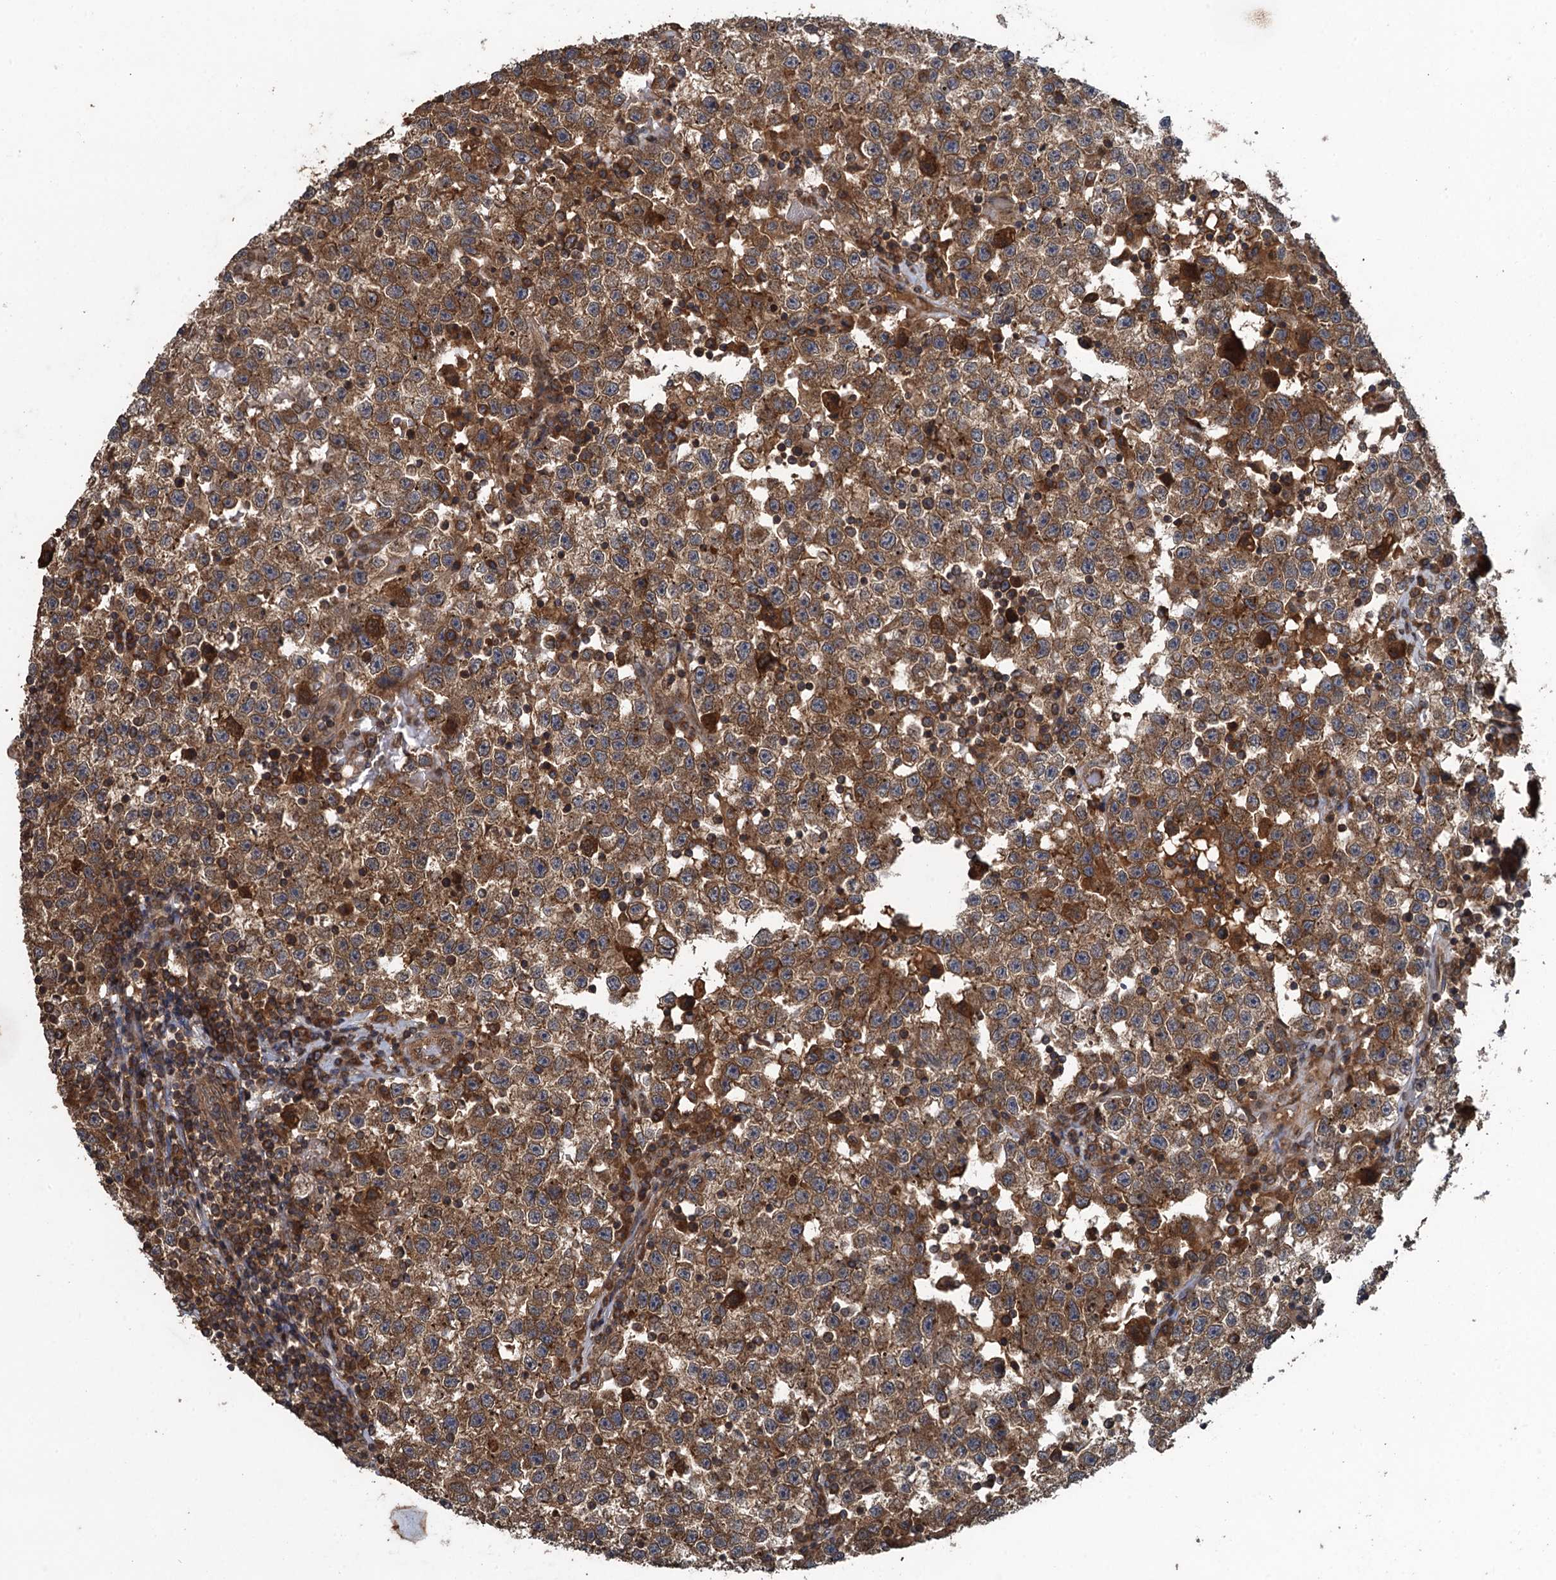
{"staining": {"intensity": "moderate", "quantity": ">75%", "location": "cytoplasmic/membranous"}, "tissue": "testis cancer", "cell_type": "Tumor cells", "image_type": "cancer", "snomed": [{"axis": "morphology", "description": "Seminoma, NOS"}, {"axis": "topography", "description": "Testis"}], "caption": "This image exhibits immunohistochemistry staining of testis cancer (seminoma), with medium moderate cytoplasmic/membranous expression in approximately >75% of tumor cells.", "gene": "GLE1", "patient": {"sex": "male", "age": 22}}